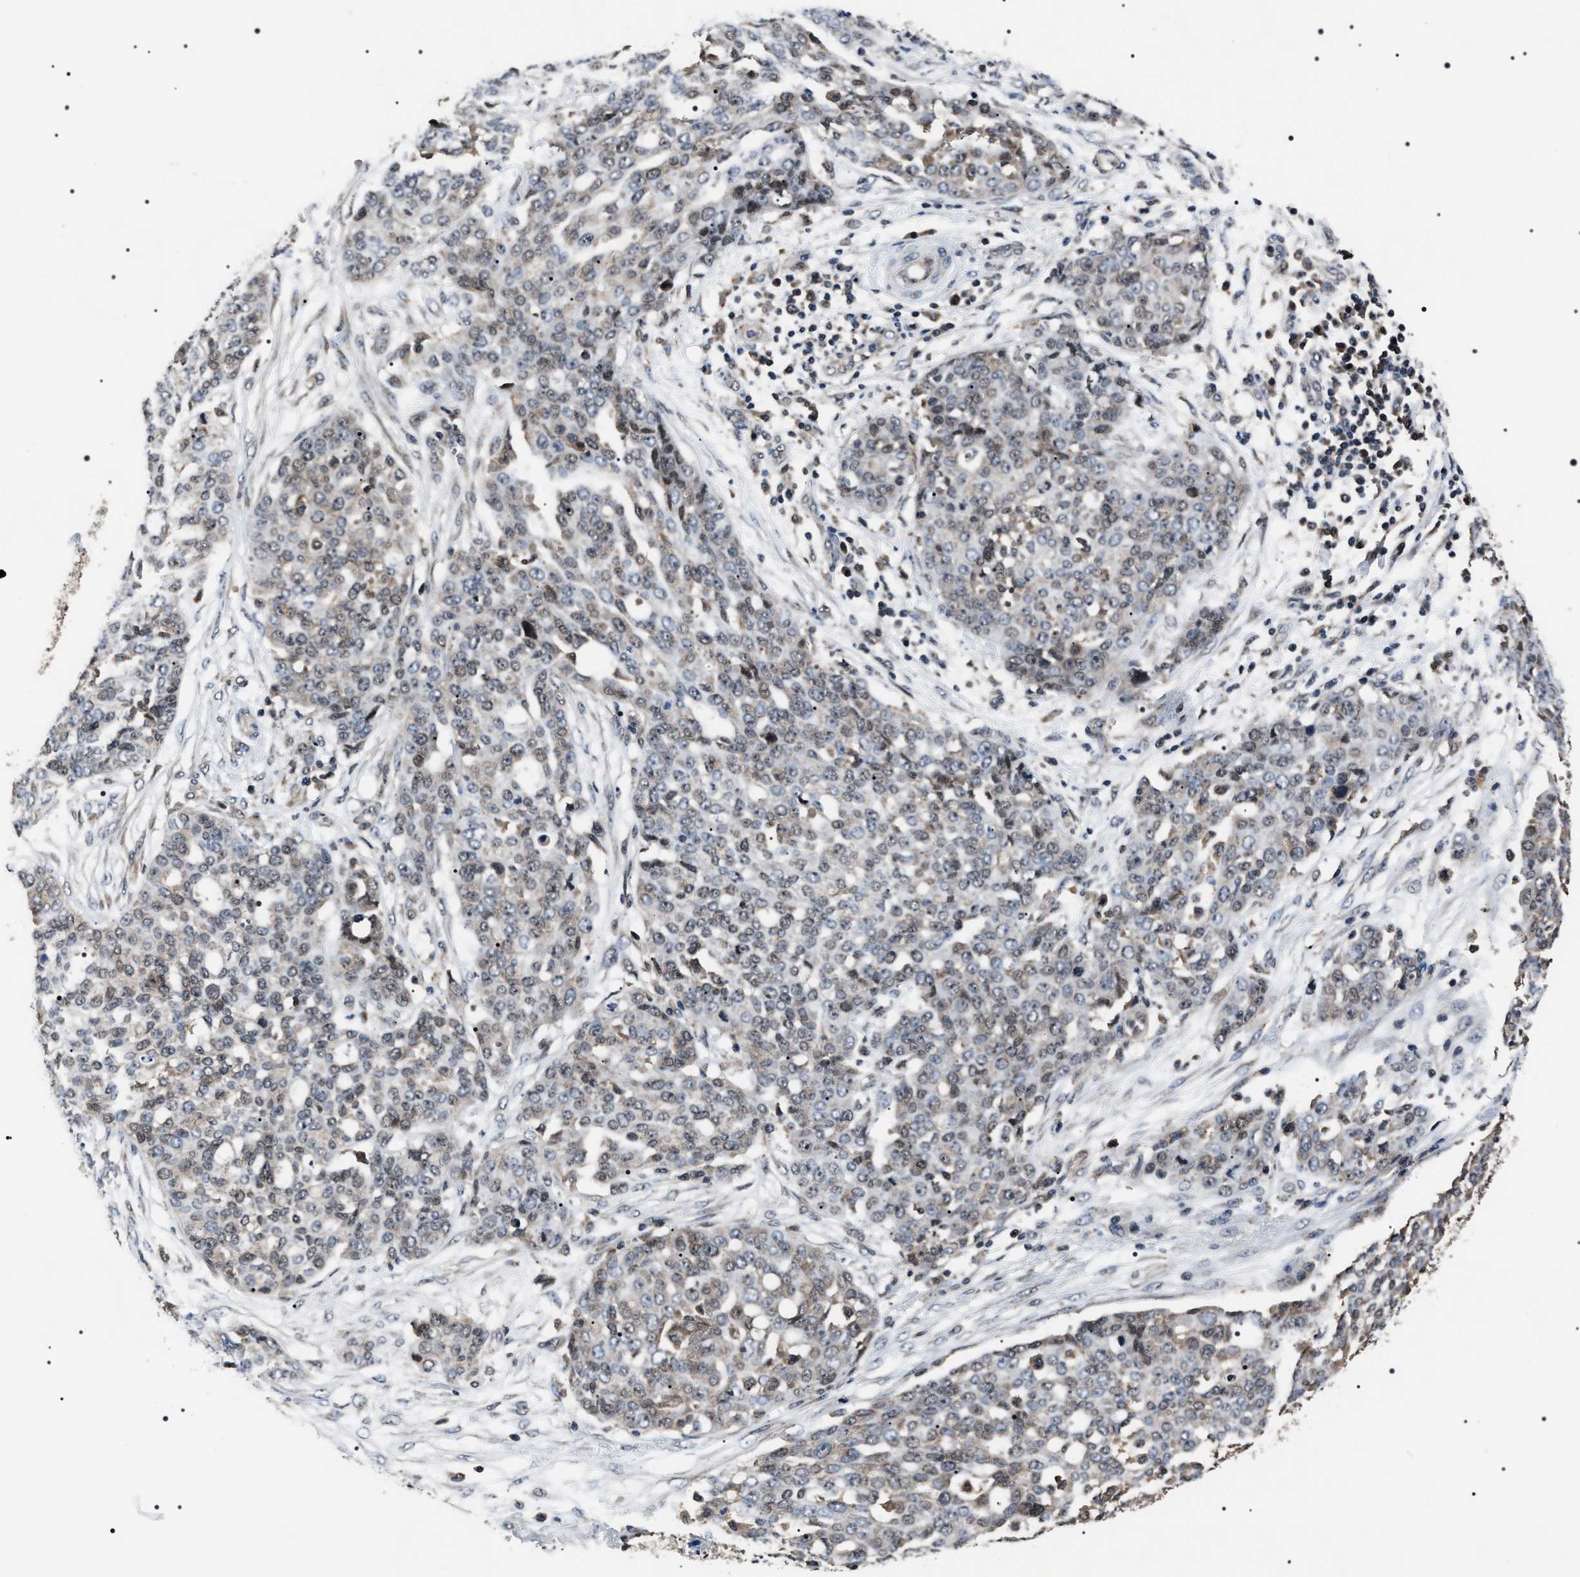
{"staining": {"intensity": "weak", "quantity": "<25%", "location": "cytoplasmic/membranous,nuclear"}, "tissue": "ovarian cancer", "cell_type": "Tumor cells", "image_type": "cancer", "snomed": [{"axis": "morphology", "description": "Cystadenocarcinoma, serous, NOS"}, {"axis": "topography", "description": "Soft tissue"}, {"axis": "topography", "description": "Ovary"}], "caption": "Tumor cells are negative for protein expression in human ovarian cancer (serous cystadenocarcinoma).", "gene": "SIPA1", "patient": {"sex": "female", "age": 57}}